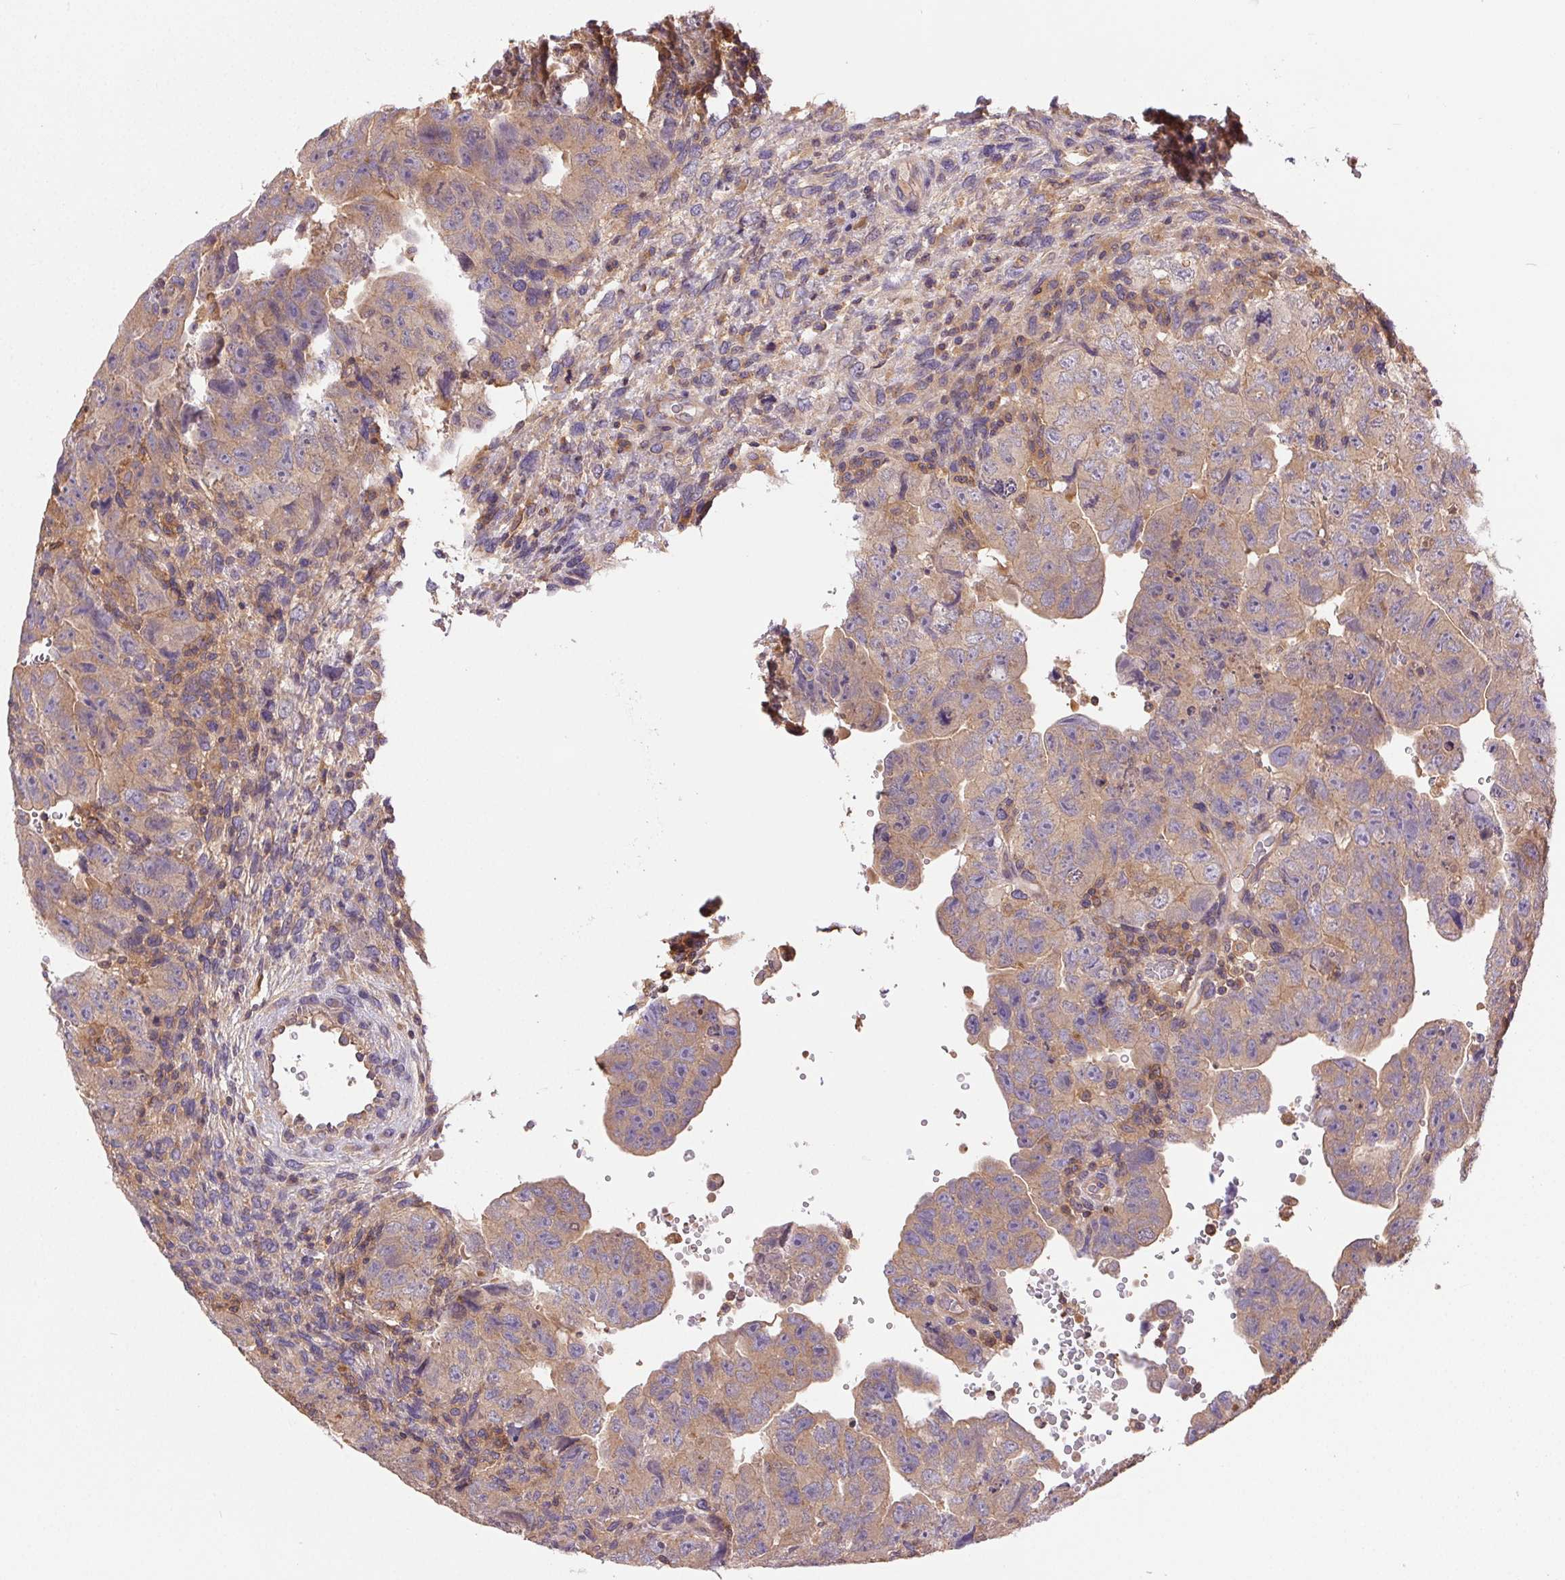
{"staining": {"intensity": "weak", "quantity": "<25%", "location": "cytoplasmic/membranous"}, "tissue": "testis cancer", "cell_type": "Tumor cells", "image_type": "cancer", "snomed": [{"axis": "morphology", "description": "Carcinoma, Embryonal, NOS"}, {"axis": "topography", "description": "Testis"}], "caption": "High power microscopy micrograph of an immunohistochemistry (IHC) image of testis cancer, revealing no significant expression in tumor cells. (Brightfield microscopy of DAB immunohistochemistry at high magnification).", "gene": "GDI2", "patient": {"sex": "male", "age": 24}}